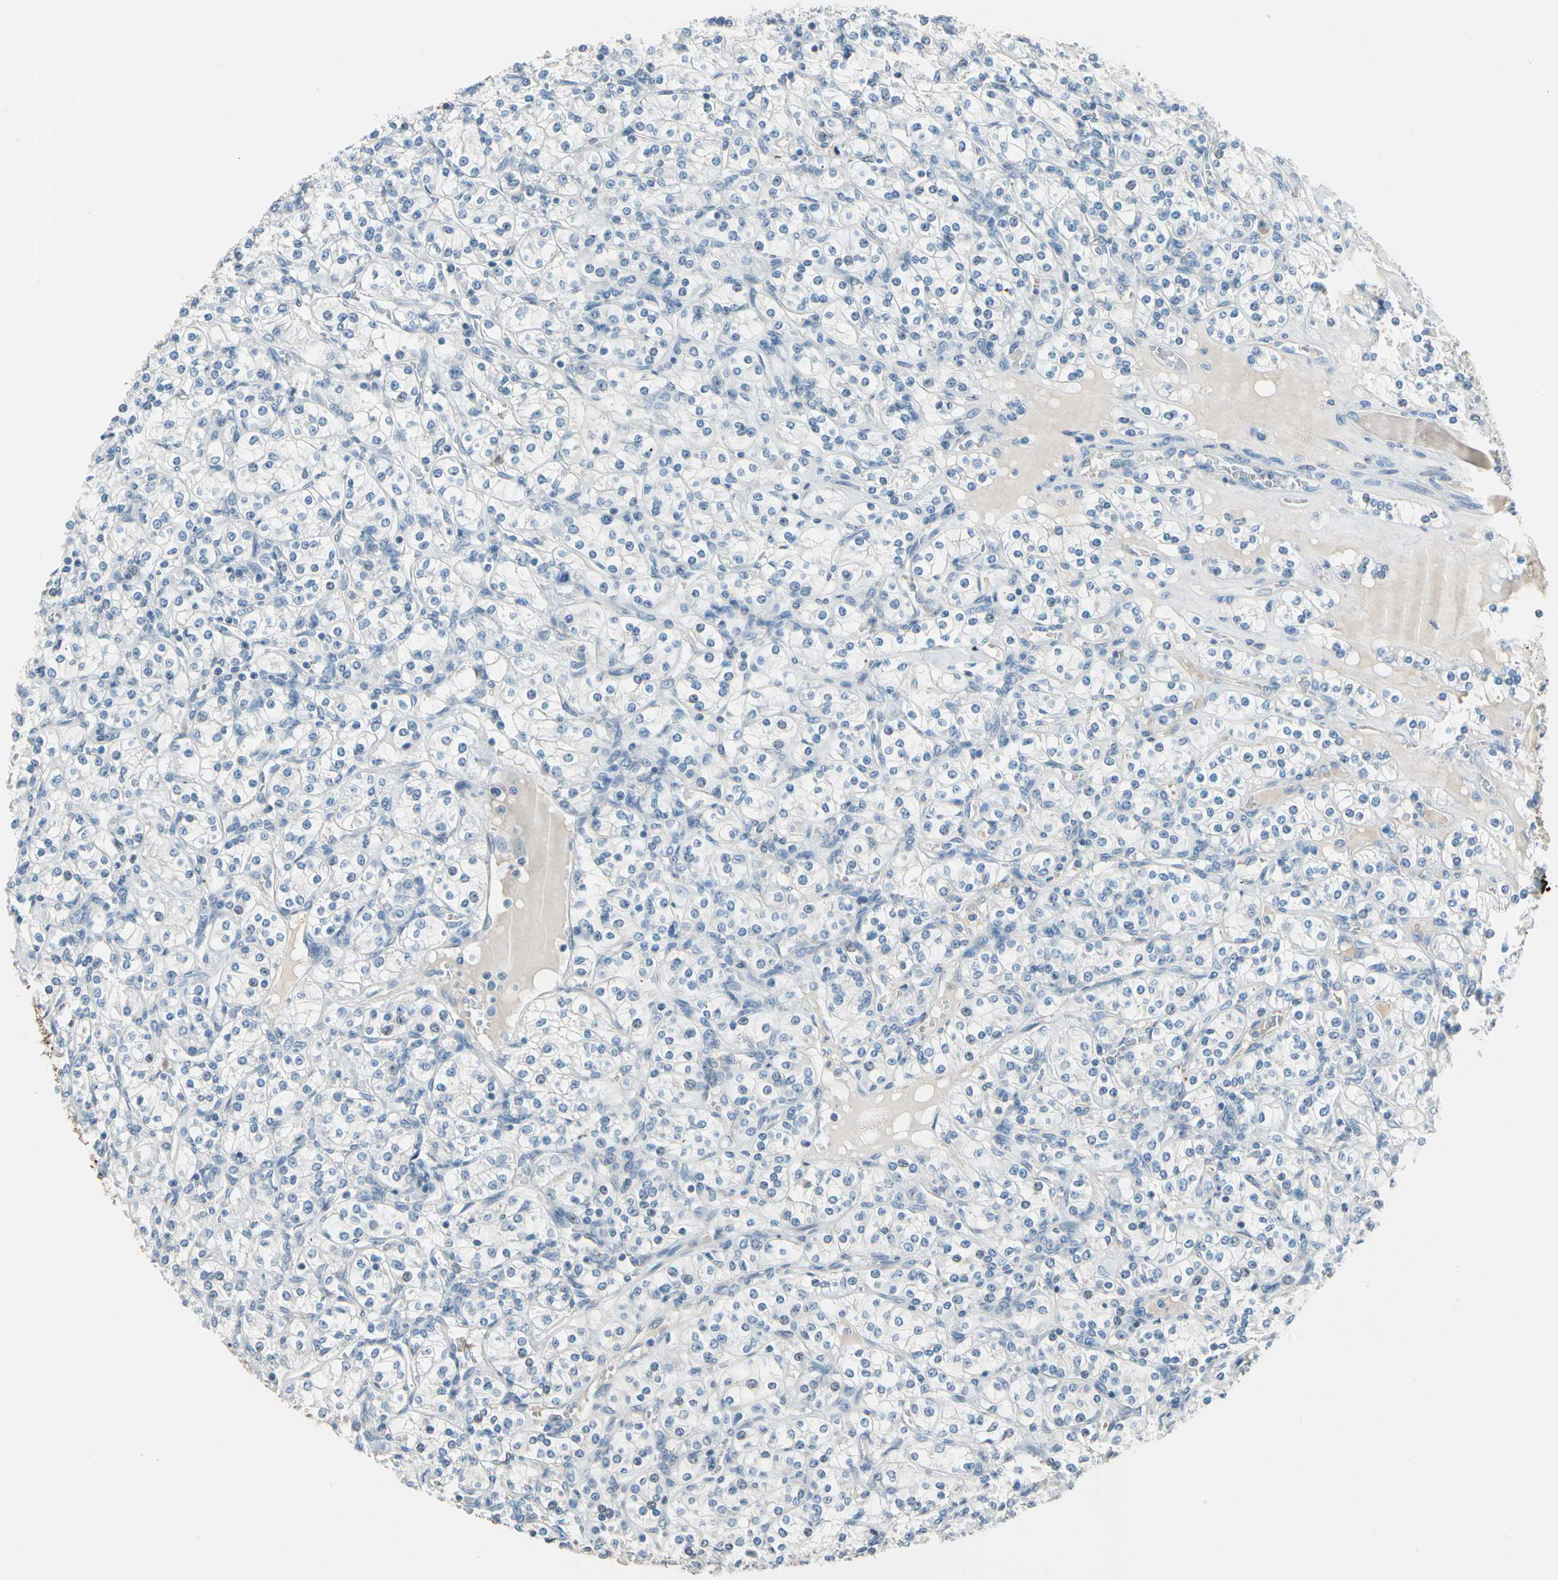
{"staining": {"intensity": "negative", "quantity": "none", "location": "none"}, "tissue": "renal cancer", "cell_type": "Tumor cells", "image_type": "cancer", "snomed": [{"axis": "morphology", "description": "Adenocarcinoma, NOS"}, {"axis": "topography", "description": "Kidney"}], "caption": "Photomicrograph shows no protein expression in tumor cells of renal adenocarcinoma tissue.", "gene": "STK40", "patient": {"sex": "male", "age": 77}}